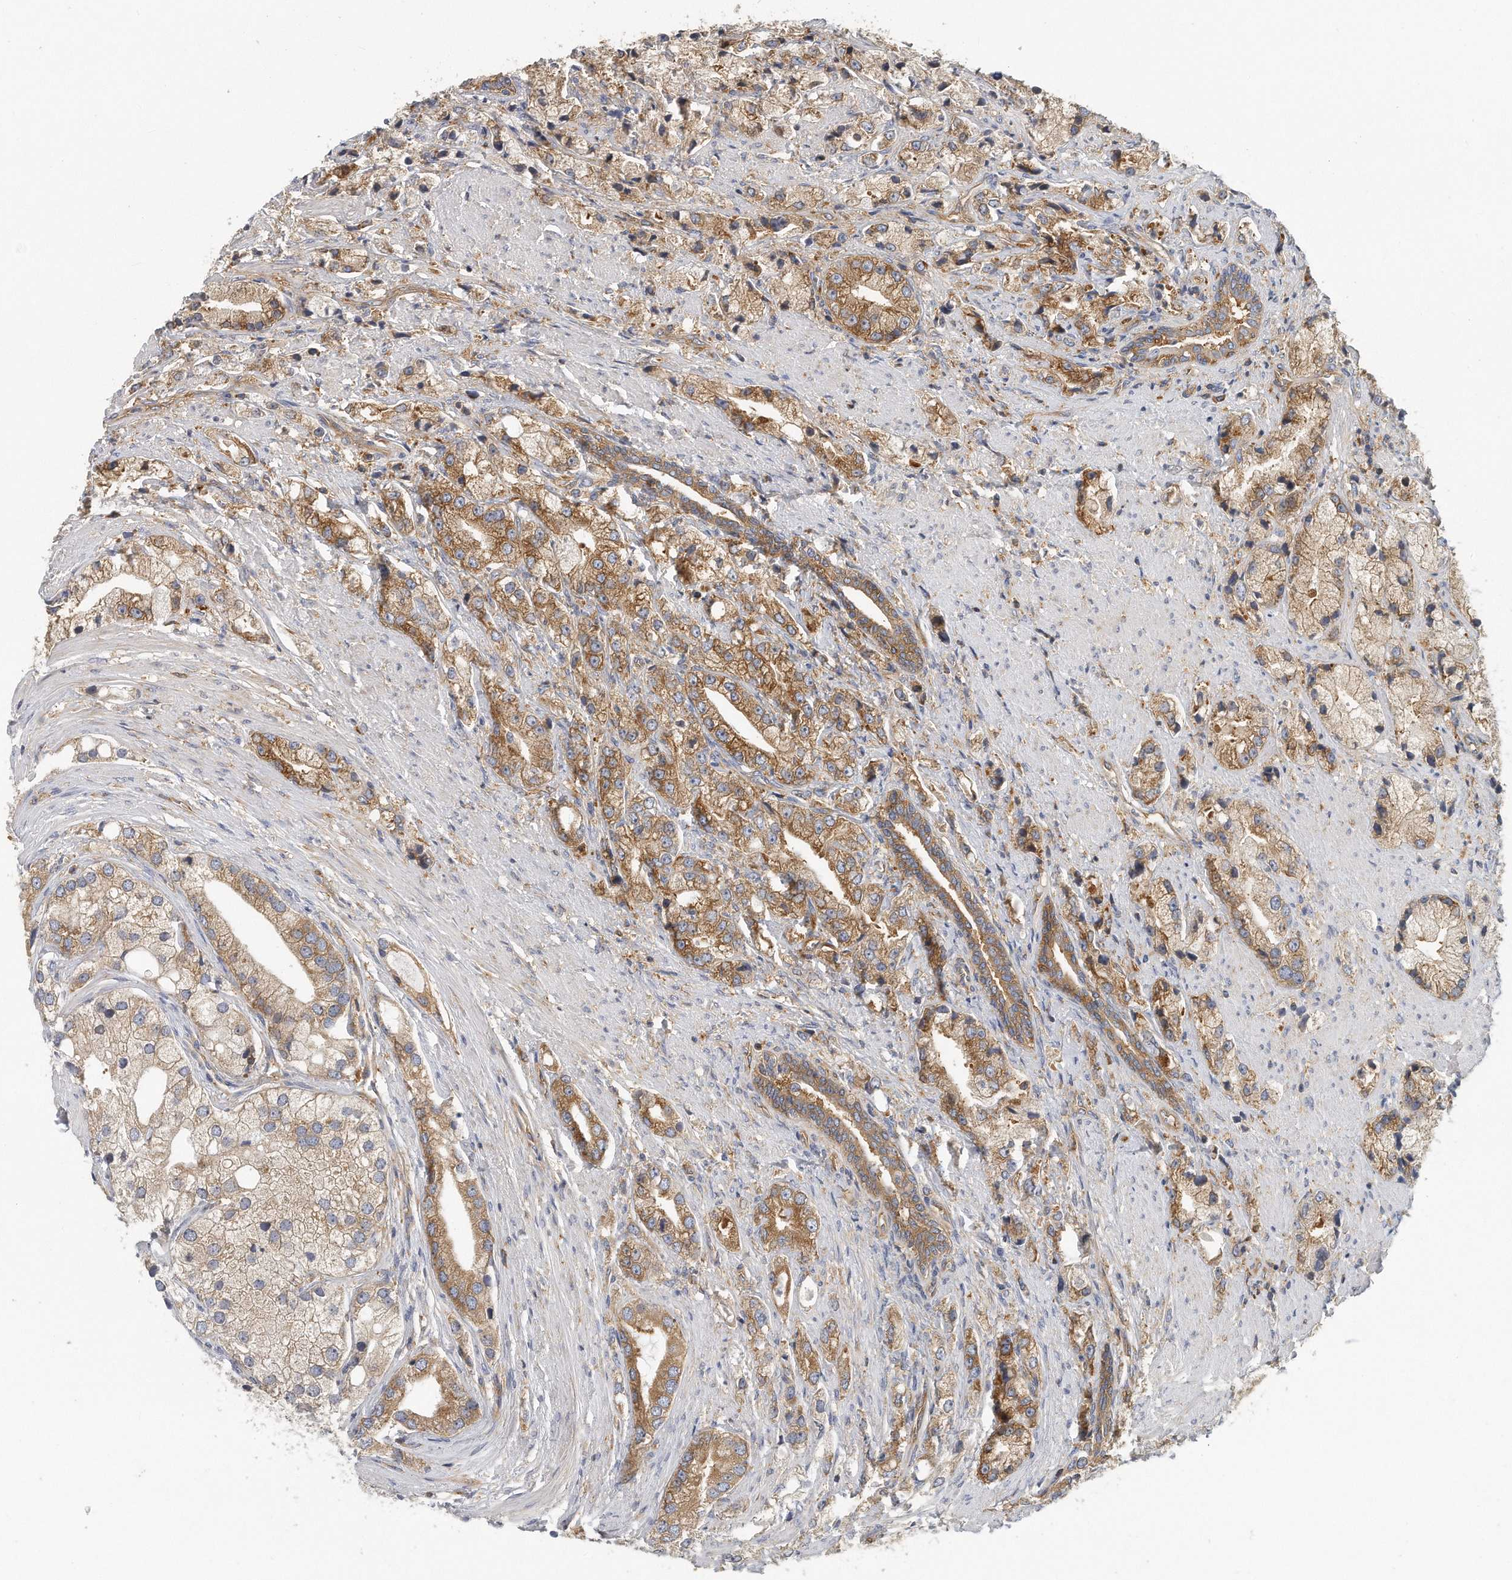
{"staining": {"intensity": "moderate", "quantity": "25%-75%", "location": "cytoplasmic/membranous"}, "tissue": "prostate cancer", "cell_type": "Tumor cells", "image_type": "cancer", "snomed": [{"axis": "morphology", "description": "Adenocarcinoma, High grade"}, {"axis": "topography", "description": "Prostate"}], "caption": "Tumor cells demonstrate moderate cytoplasmic/membranous staining in about 25%-75% of cells in prostate high-grade adenocarcinoma.", "gene": "EIF3I", "patient": {"sex": "male", "age": 50}}